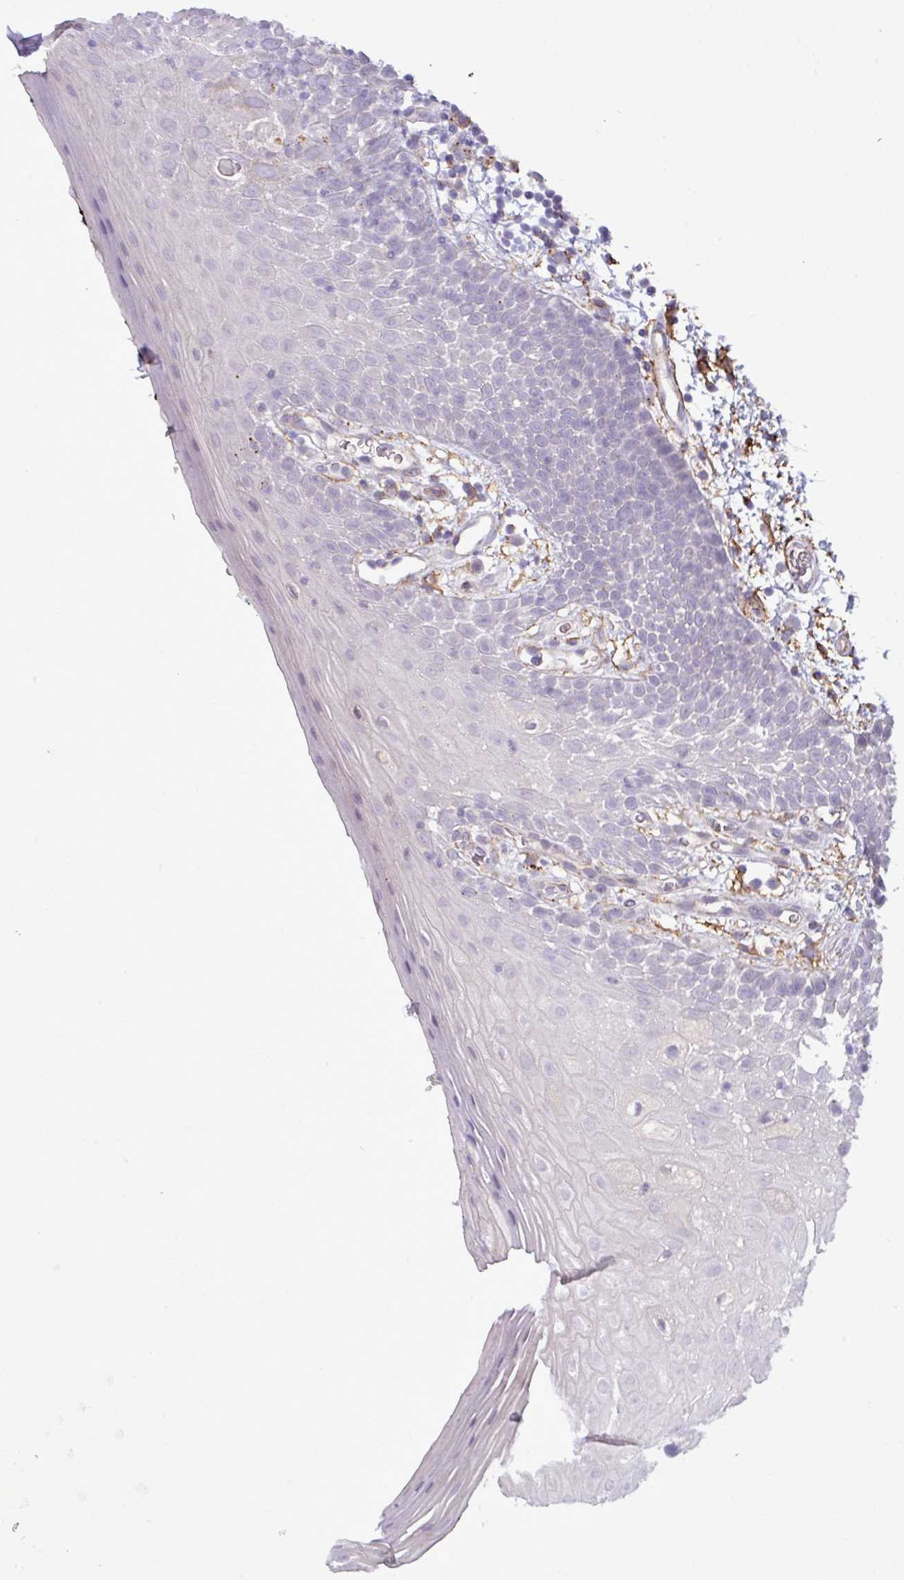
{"staining": {"intensity": "negative", "quantity": "none", "location": "none"}, "tissue": "oral mucosa", "cell_type": "Squamous epithelial cells", "image_type": "normal", "snomed": [{"axis": "morphology", "description": "Normal tissue, NOS"}, {"axis": "morphology", "description": "Squamous cell carcinoma, NOS"}, {"axis": "topography", "description": "Oral tissue"}, {"axis": "topography", "description": "Tounge, NOS"}, {"axis": "topography", "description": "Head-Neck"}], "caption": "Immunohistochemical staining of benign human oral mucosa displays no significant positivity in squamous epithelial cells. (Brightfield microscopy of DAB immunohistochemistry (IHC) at high magnification).", "gene": "CD248", "patient": {"sex": "male", "age": 76}}